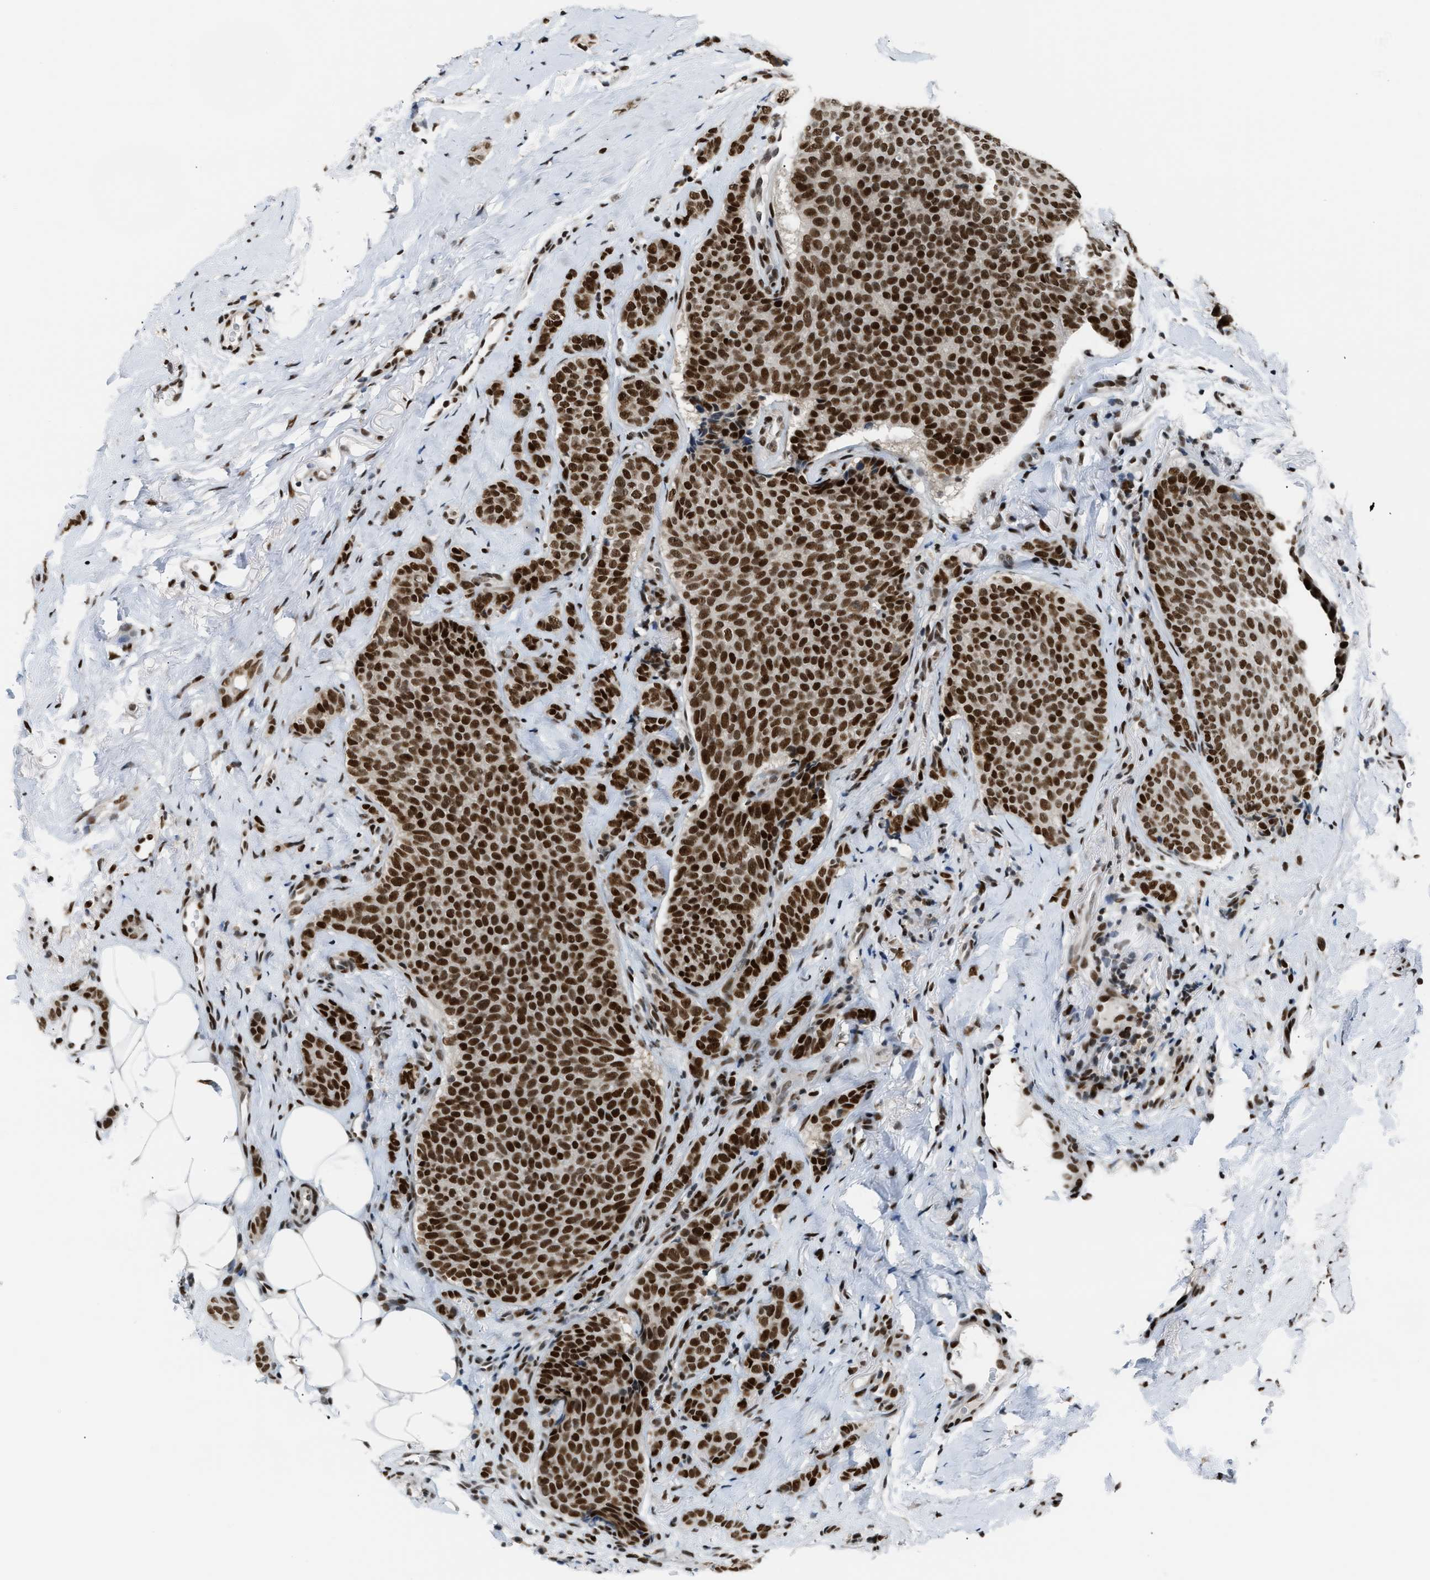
{"staining": {"intensity": "strong", "quantity": ">75%", "location": "nuclear"}, "tissue": "breast cancer", "cell_type": "Tumor cells", "image_type": "cancer", "snomed": [{"axis": "morphology", "description": "Lobular carcinoma"}, {"axis": "topography", "description": "Skin"}, {"axis": "topography", "description": "Breast"}], "caption": "Protein expression analysis of human breast cancer (lobular carcinoma) reveals strong nuclear staining in approximately >75% of tumor cells. Using DAB (3,3'-diaminobenzidine) (brown) and hematoxylin (blue) stains, captured at high magnification using brightfield microscopy.", "gene": "SSBP2", "patient": {"sex": "female", "age": 46}}